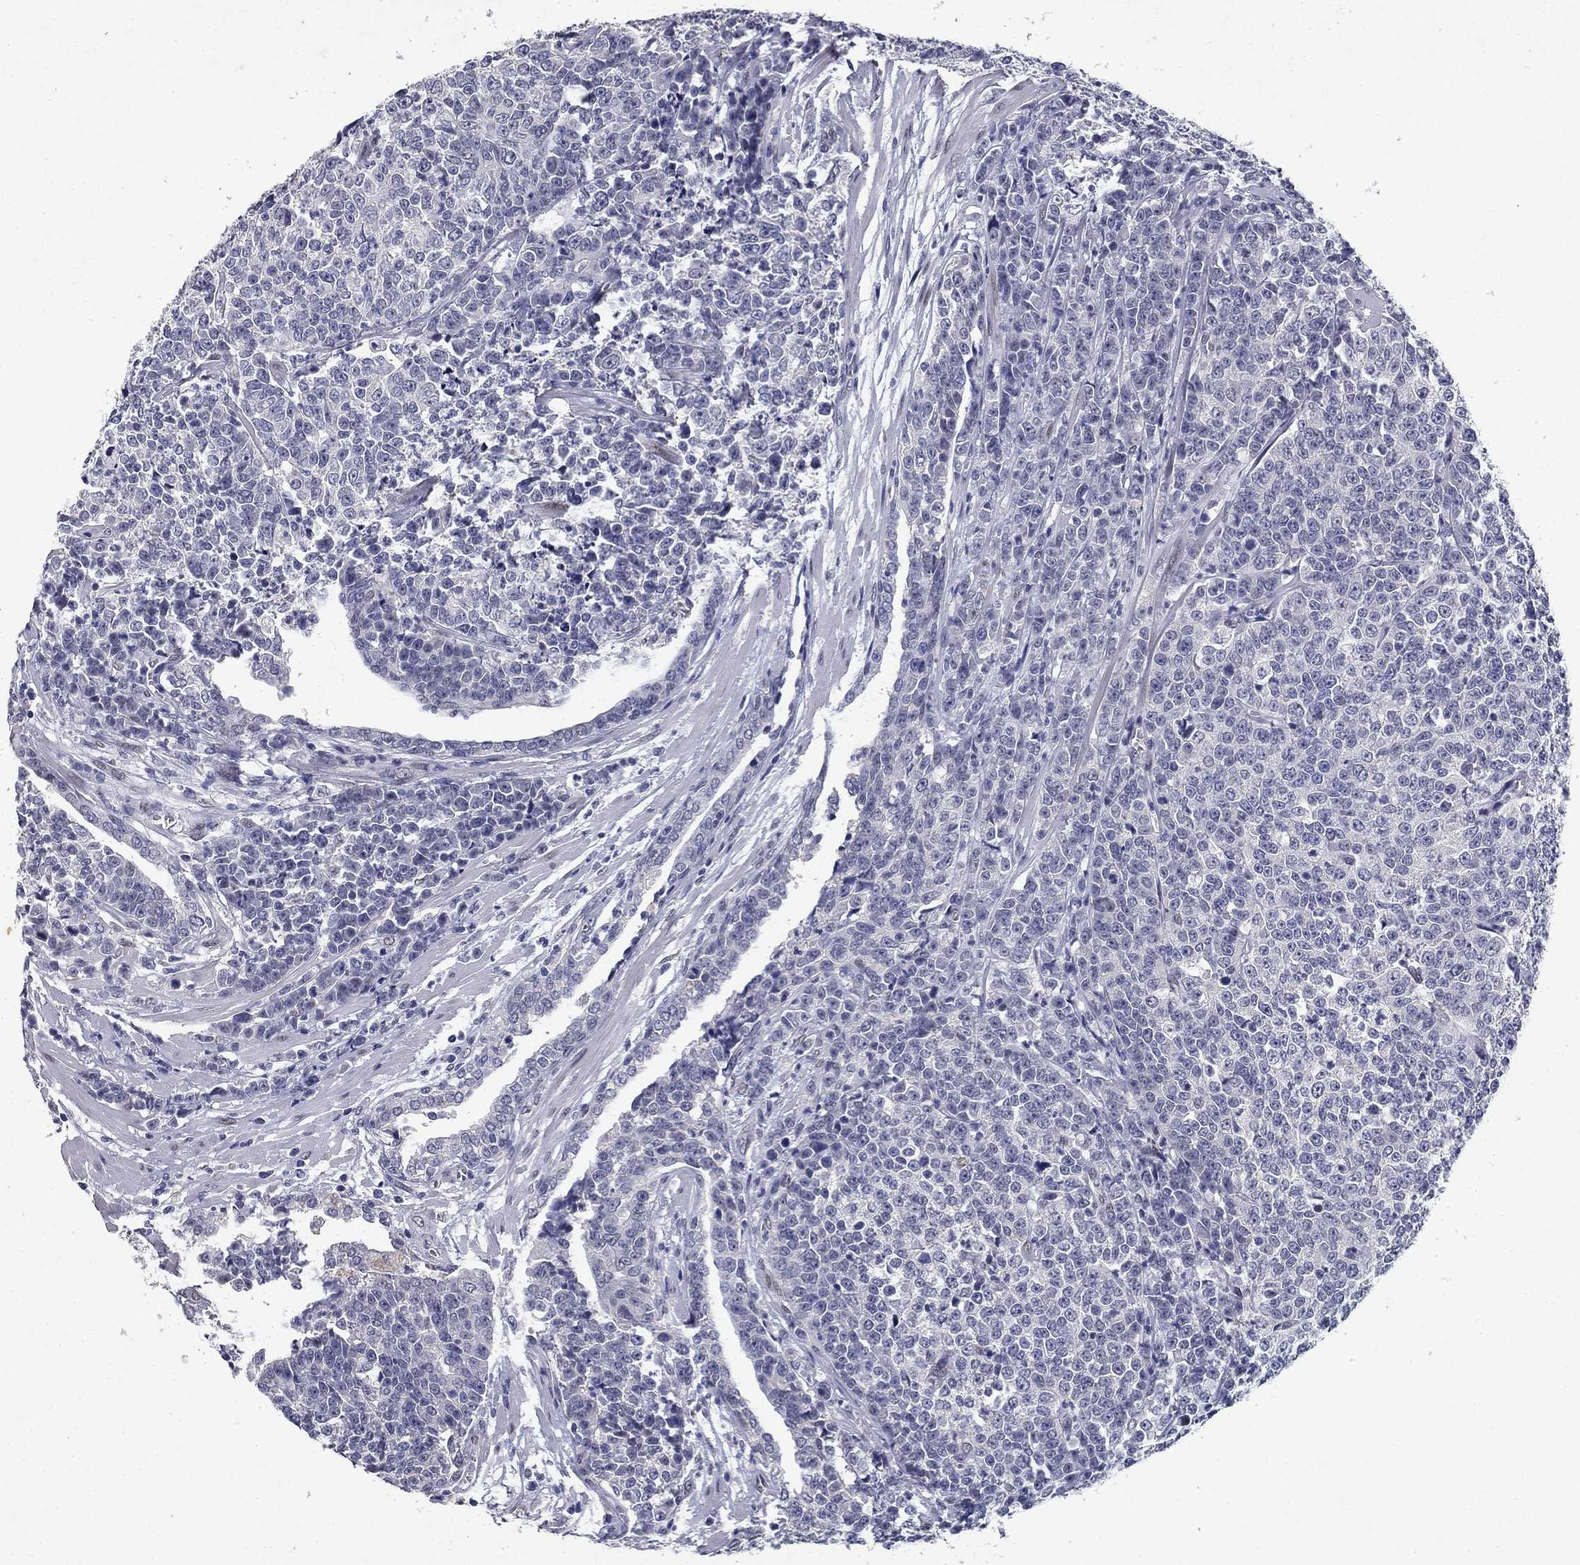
{"staining": {"intensity": "negative", "quantity": "none", "location": "none"}, "tissue": "prostate cancer", "cell_type": "Tumor cells", "image_type": "cancer", "snomed": [{"axis": "morphology", "description": "Adenocarcinoma, NOS"}, {"axis": "topography", "description": "Prostate"}], "caption": "This is an IHC micrograph of prostate adenocarcinoma. There is no positivity in tumor cells.", "gene": "RBFOX1", "patient": {"sex": "male", "age": 67}}